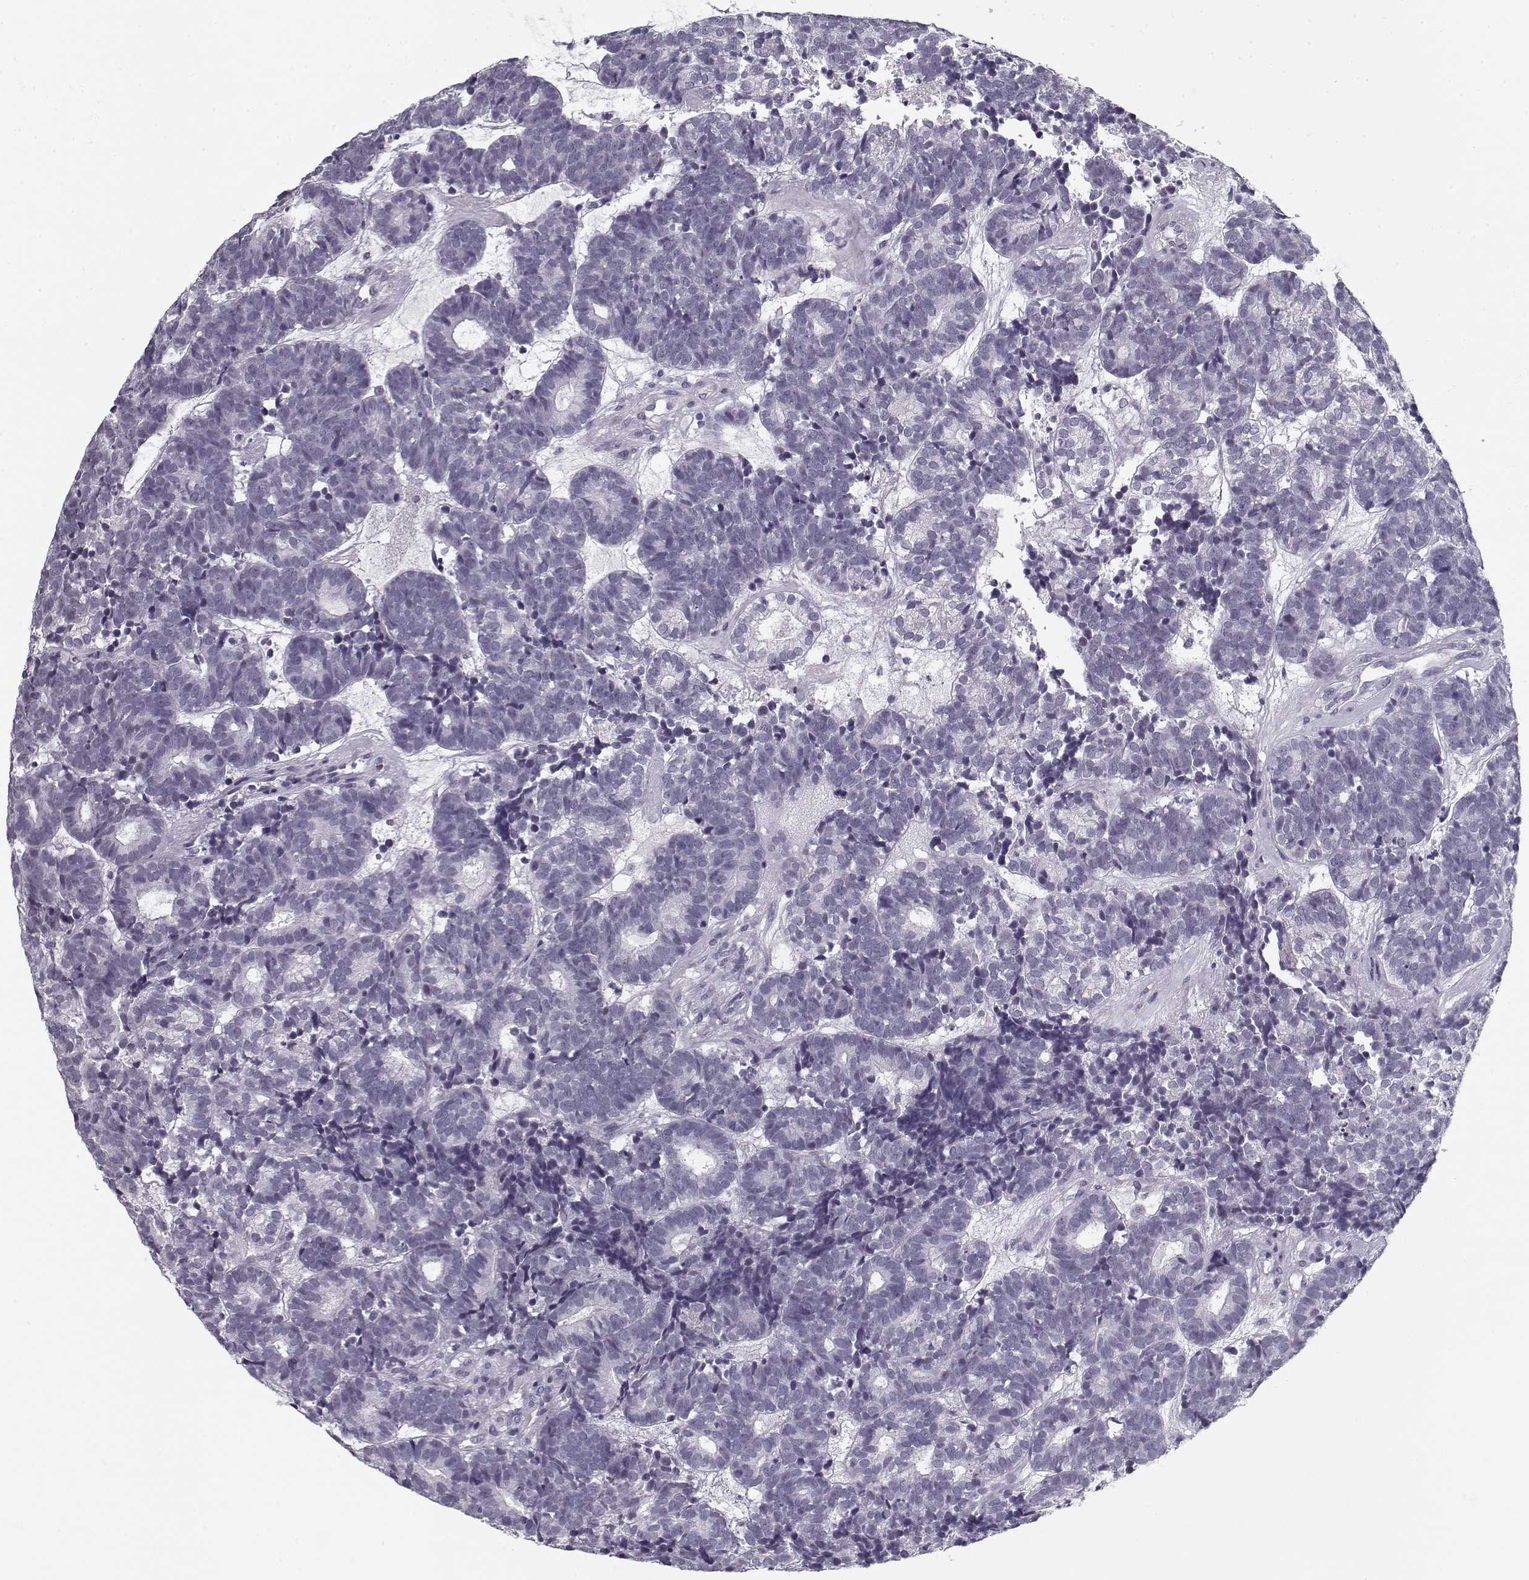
{"staining": {"intensity": "negative", "quantity": "none", "location": "none"}, "tissue": "head and neck cancer", "cell_type": "Tumor cells", "image_type": "cancer", "snomed": [{"axis": "morphology", "description": "Adenocarcinoma, NOS"}, {"axis": "topography", "description": "Head-Neck"}], "caption": "The immunohistochemistry (IHC) histopathology image has no significant expression in tumor cells of head and neck cancer tissue.", "gene": "SPACA9", "patient": {"sex": "female", "age": 81}}